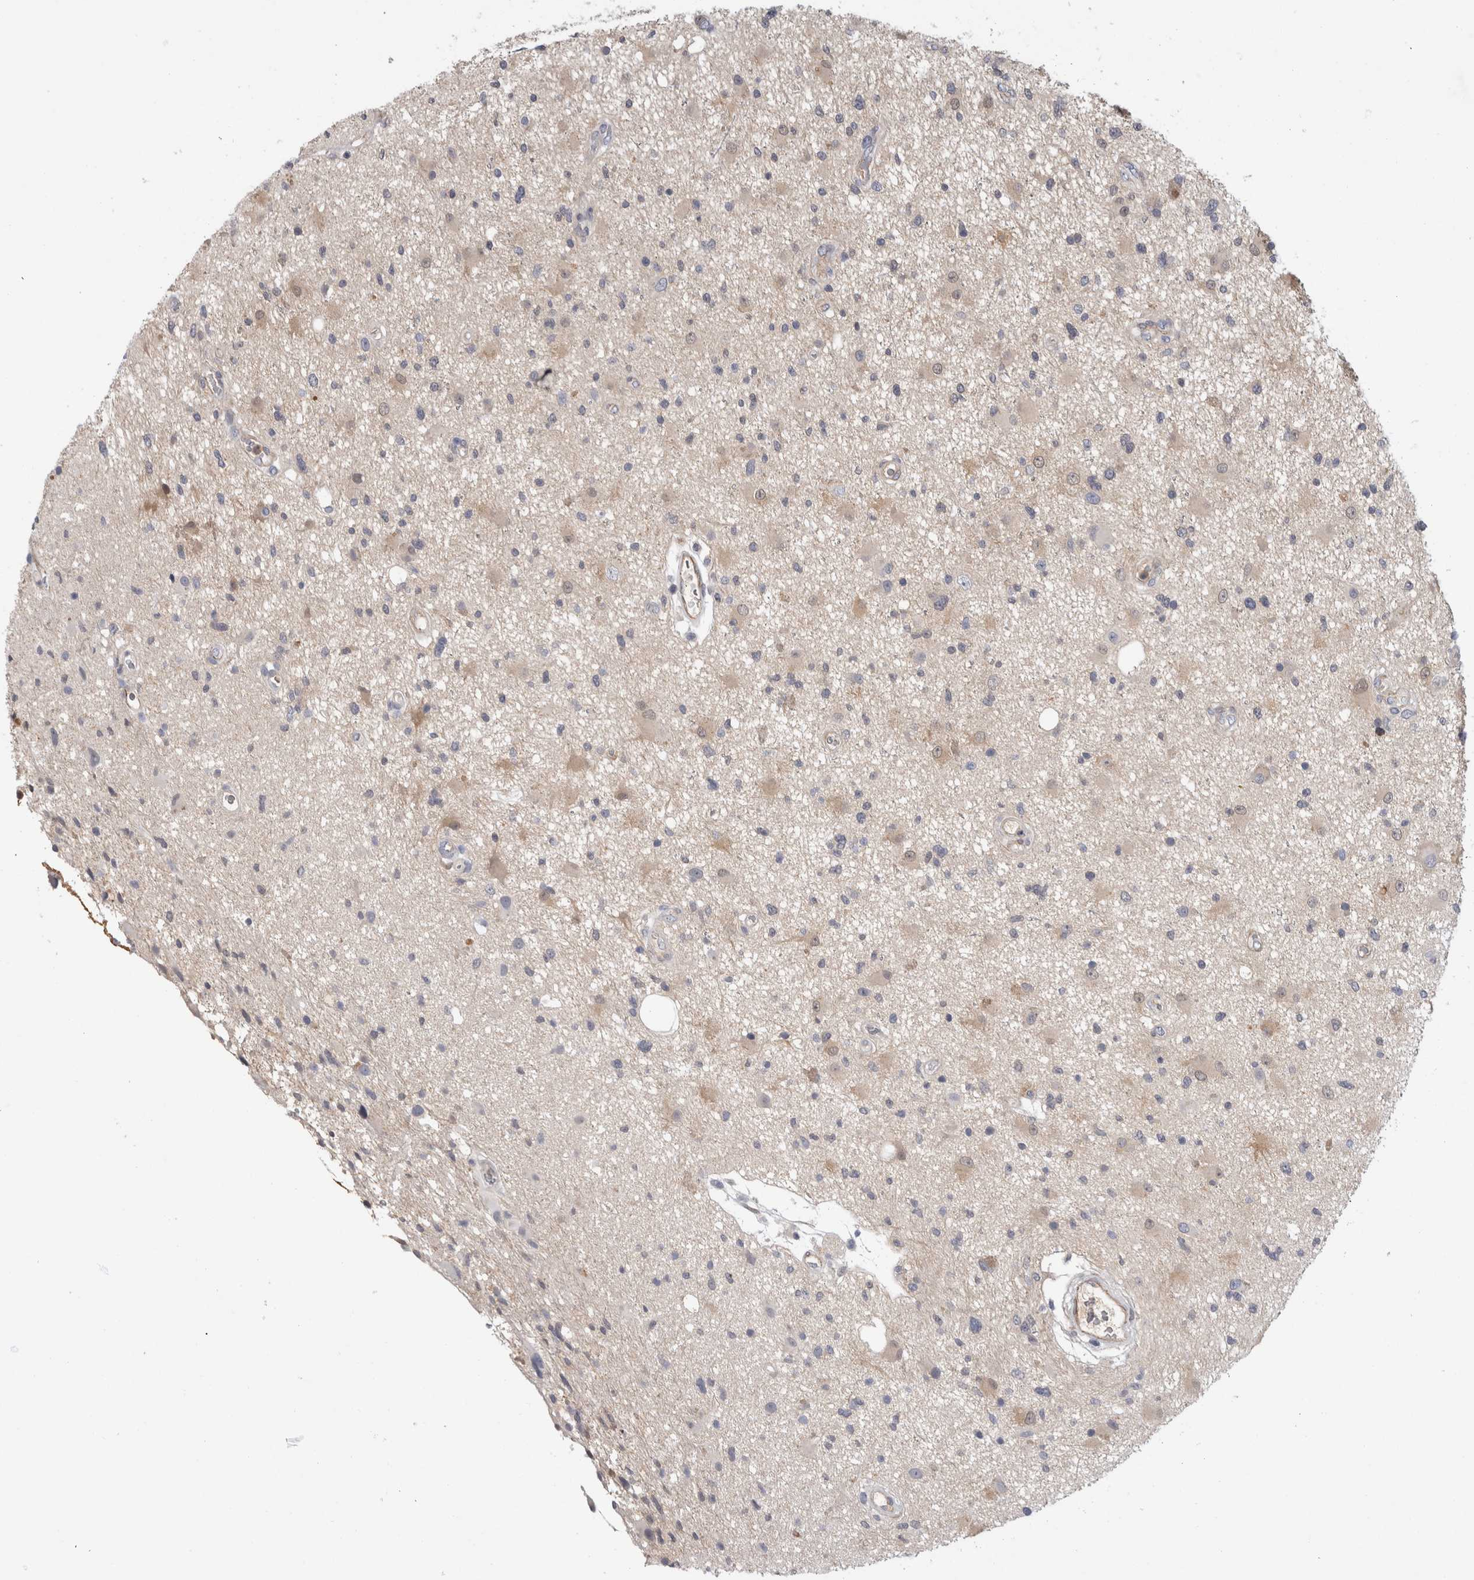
{"staining": {"intensity": "weak", "quantity": "<25%", "location": "cytoplasmic/membranous"}, "tissue": "glioma", "cell_type": "Tumor cells", "image_type": "cancer", "snomed": [{"axis": "morphology", "description": "Glioma, malignant, High grade"}, {"axis": "topography", "description": "Brain"}], "caption": "An immunohistochemistry photomicrograph of malignant glioma (high-grade) is shown. There is no staining in tumor cells of malignant glioma (high-grade).", "gene": "PGM1", "patient": {"sex": "male", "age": 33}}